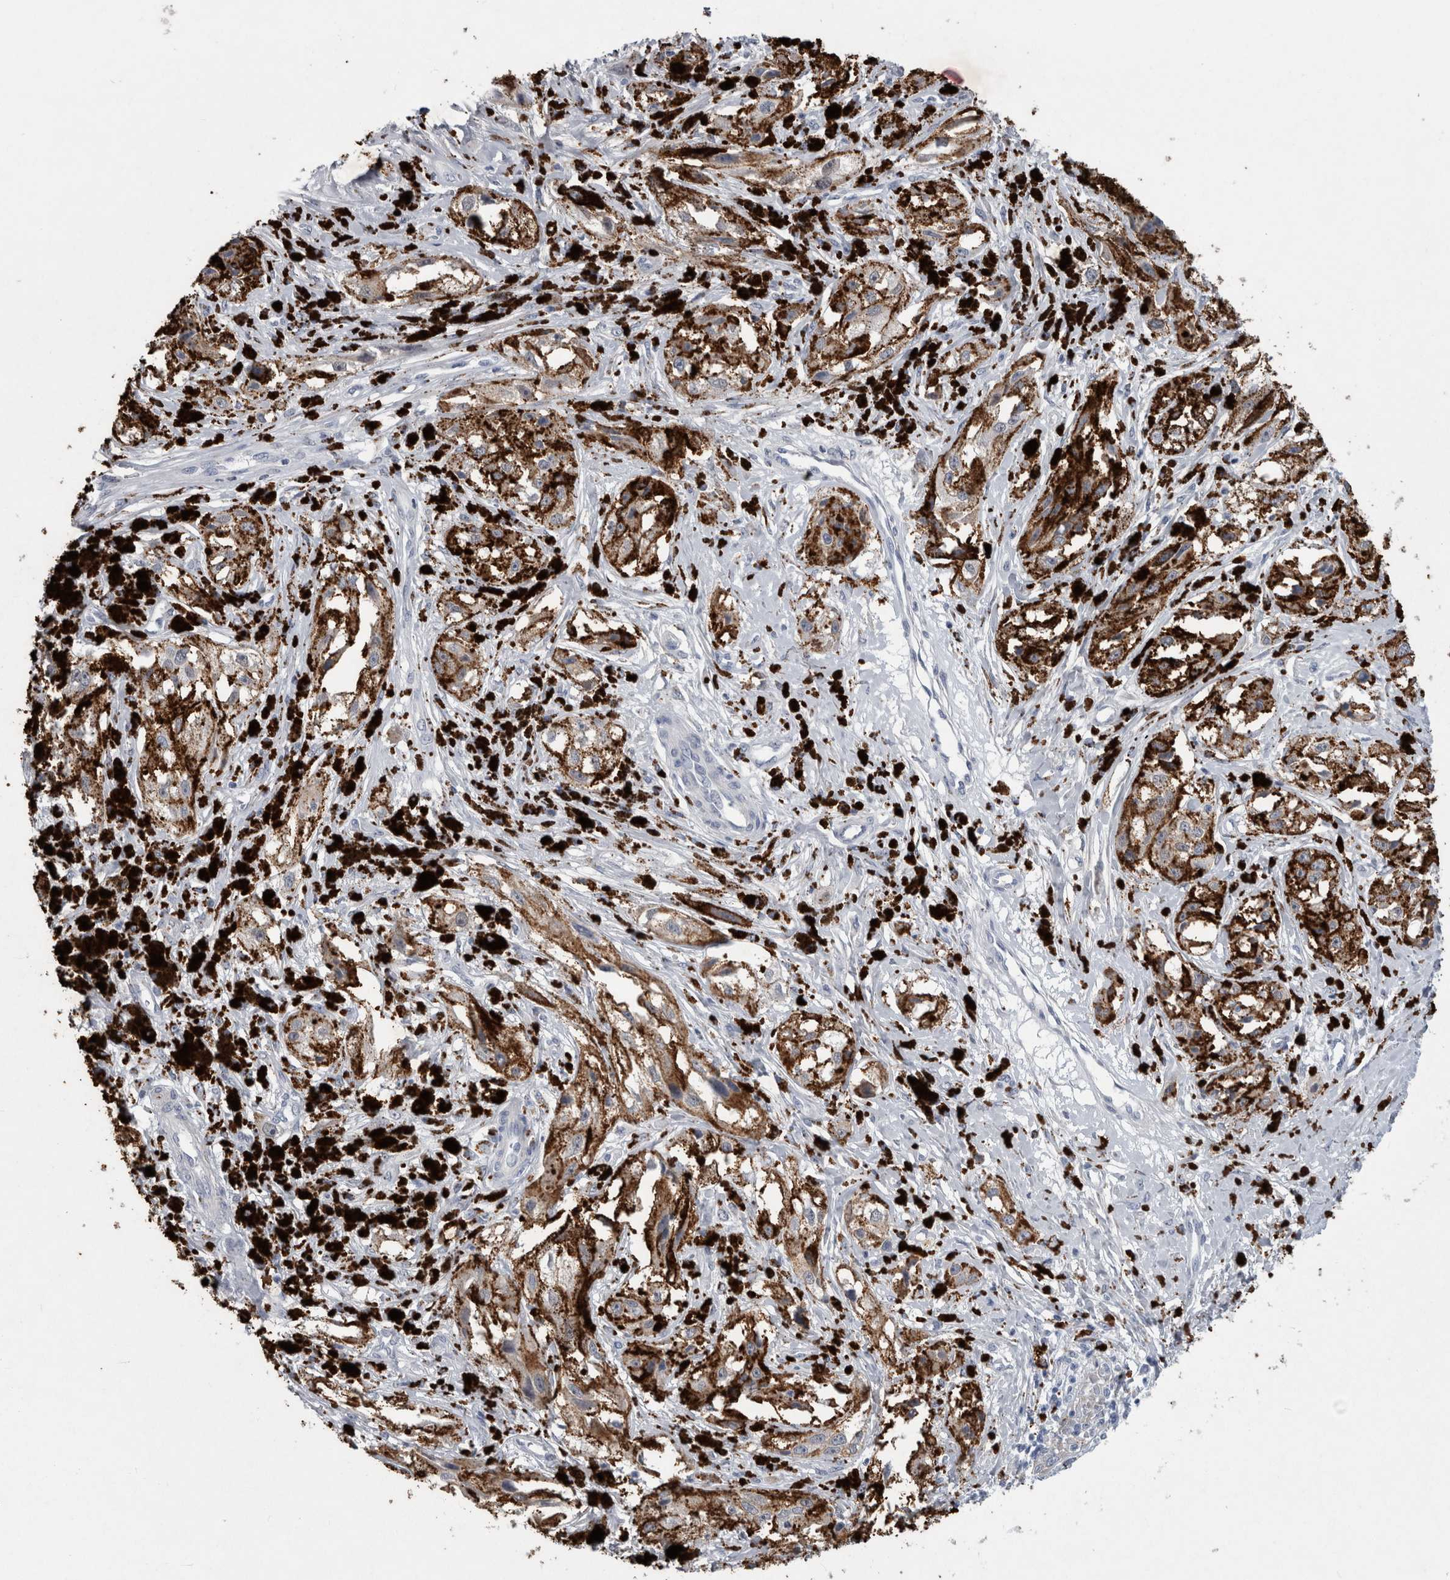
{"staining": {"intensity": "negative", "quantity": "none", "location": "none"}, "tissue": "melanoma", "cell_type": "Tumor cells", "image_type": "cancer", "snomed": [{"axis": "morphology", "description": "Malignant melanoma, NOS"}, {"axis": "topography", "description": "Skin"}], "caption": "Histopathology image shows no protein expression in tumor cells of melanoma tissue.", "gene": "FAM83H", "patient": {"sex": "male", "age": 88}}